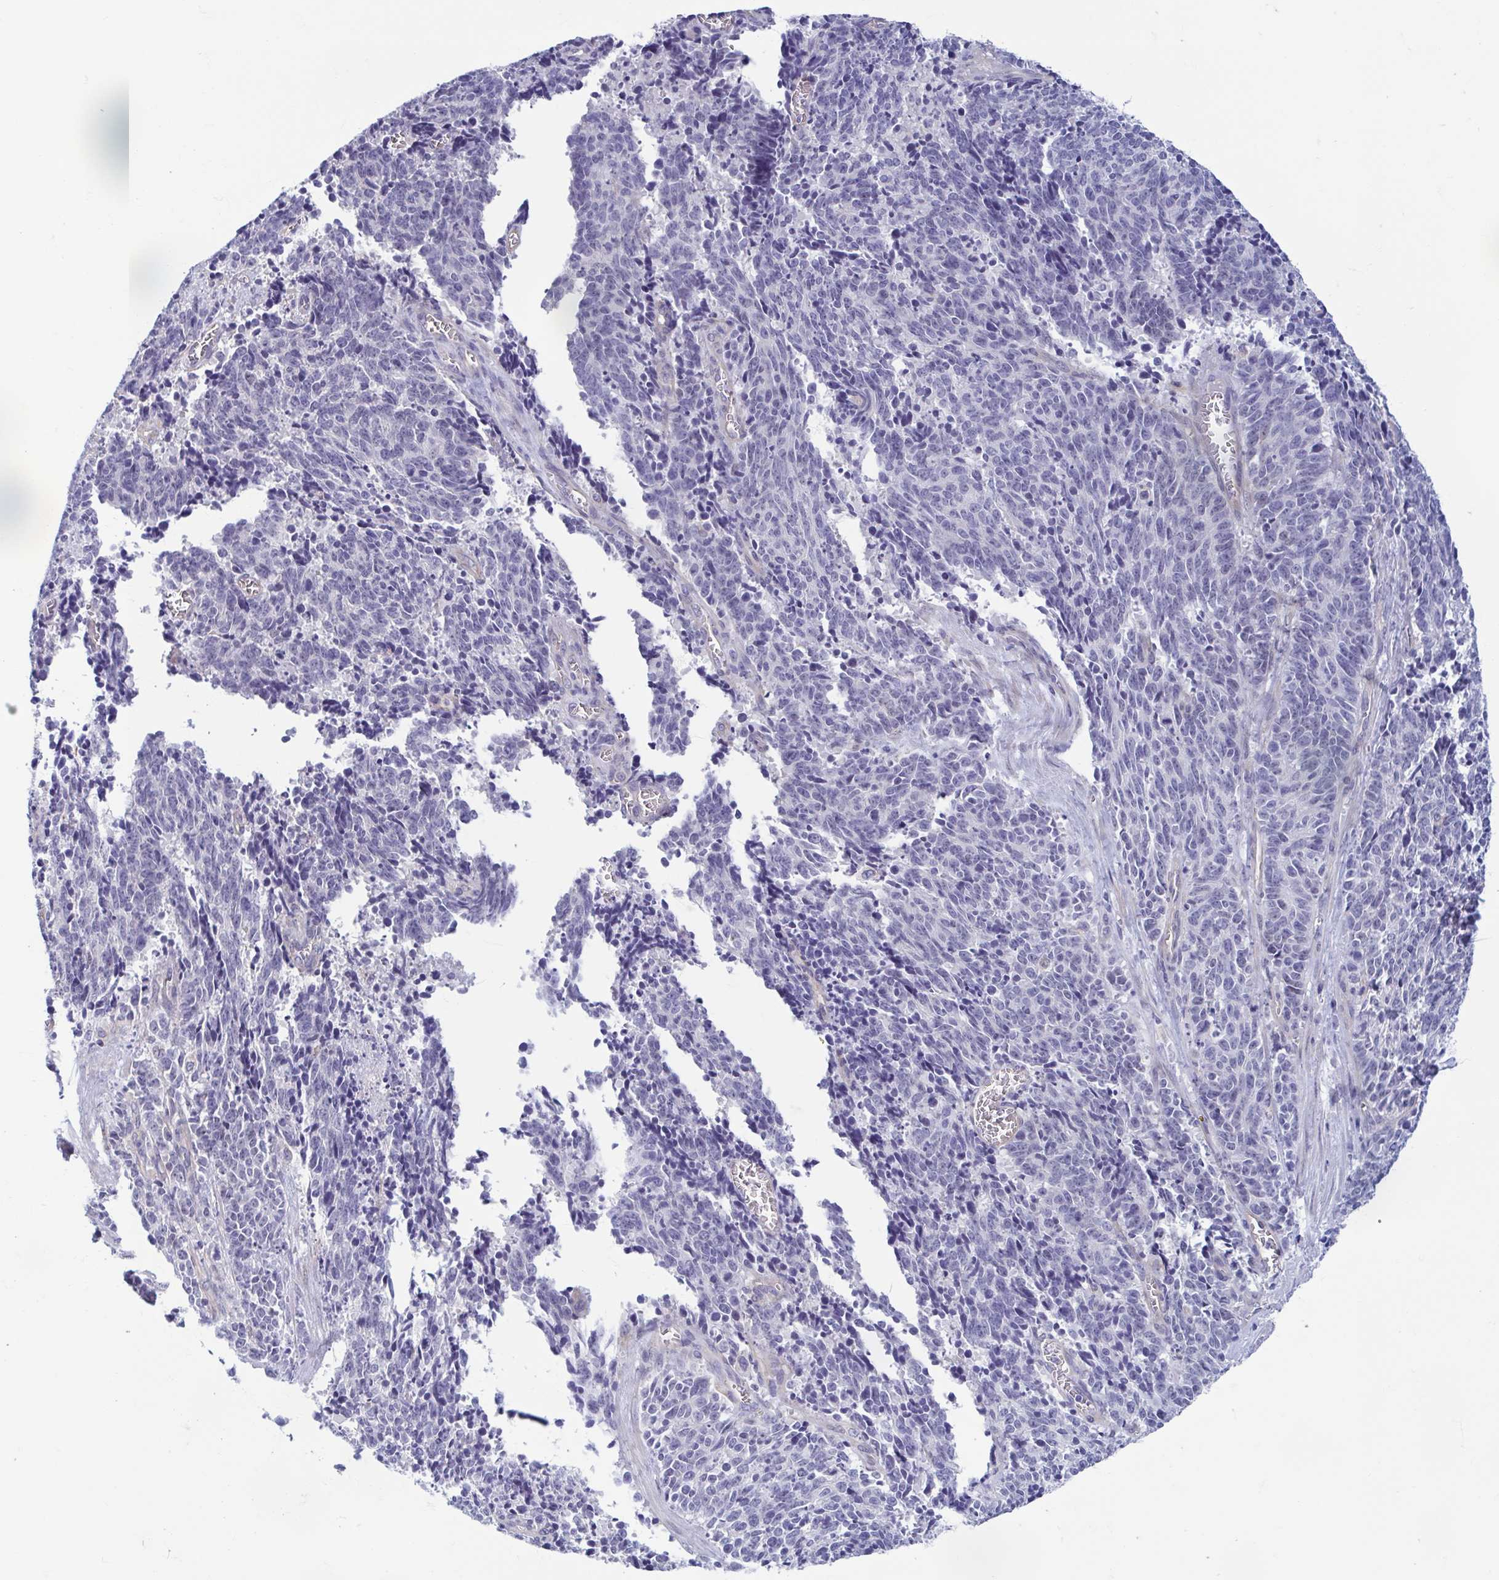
{"staining": {"intensity": "negative", "quantity": "none", "location": "none"}, "tissue": "cervical cancer", "cell_type": "Tumor cells", "image_type": "cancer", "snomed": [{"axis": "morphology", "description": "Squamous cell carcinoma, NOS"}, {"axis": "topography", "description": "Cervix"}], "caption": "Cervical cancer (squamous cell carcinoma) was stained to show a protein in brown. There is no significant expression in tumor cells. (DAB immunohistochemistry (IHC) with hematoxylin counter stain).", "gene": "MORC4", "patient": {"sex": "female", "age": 29}}